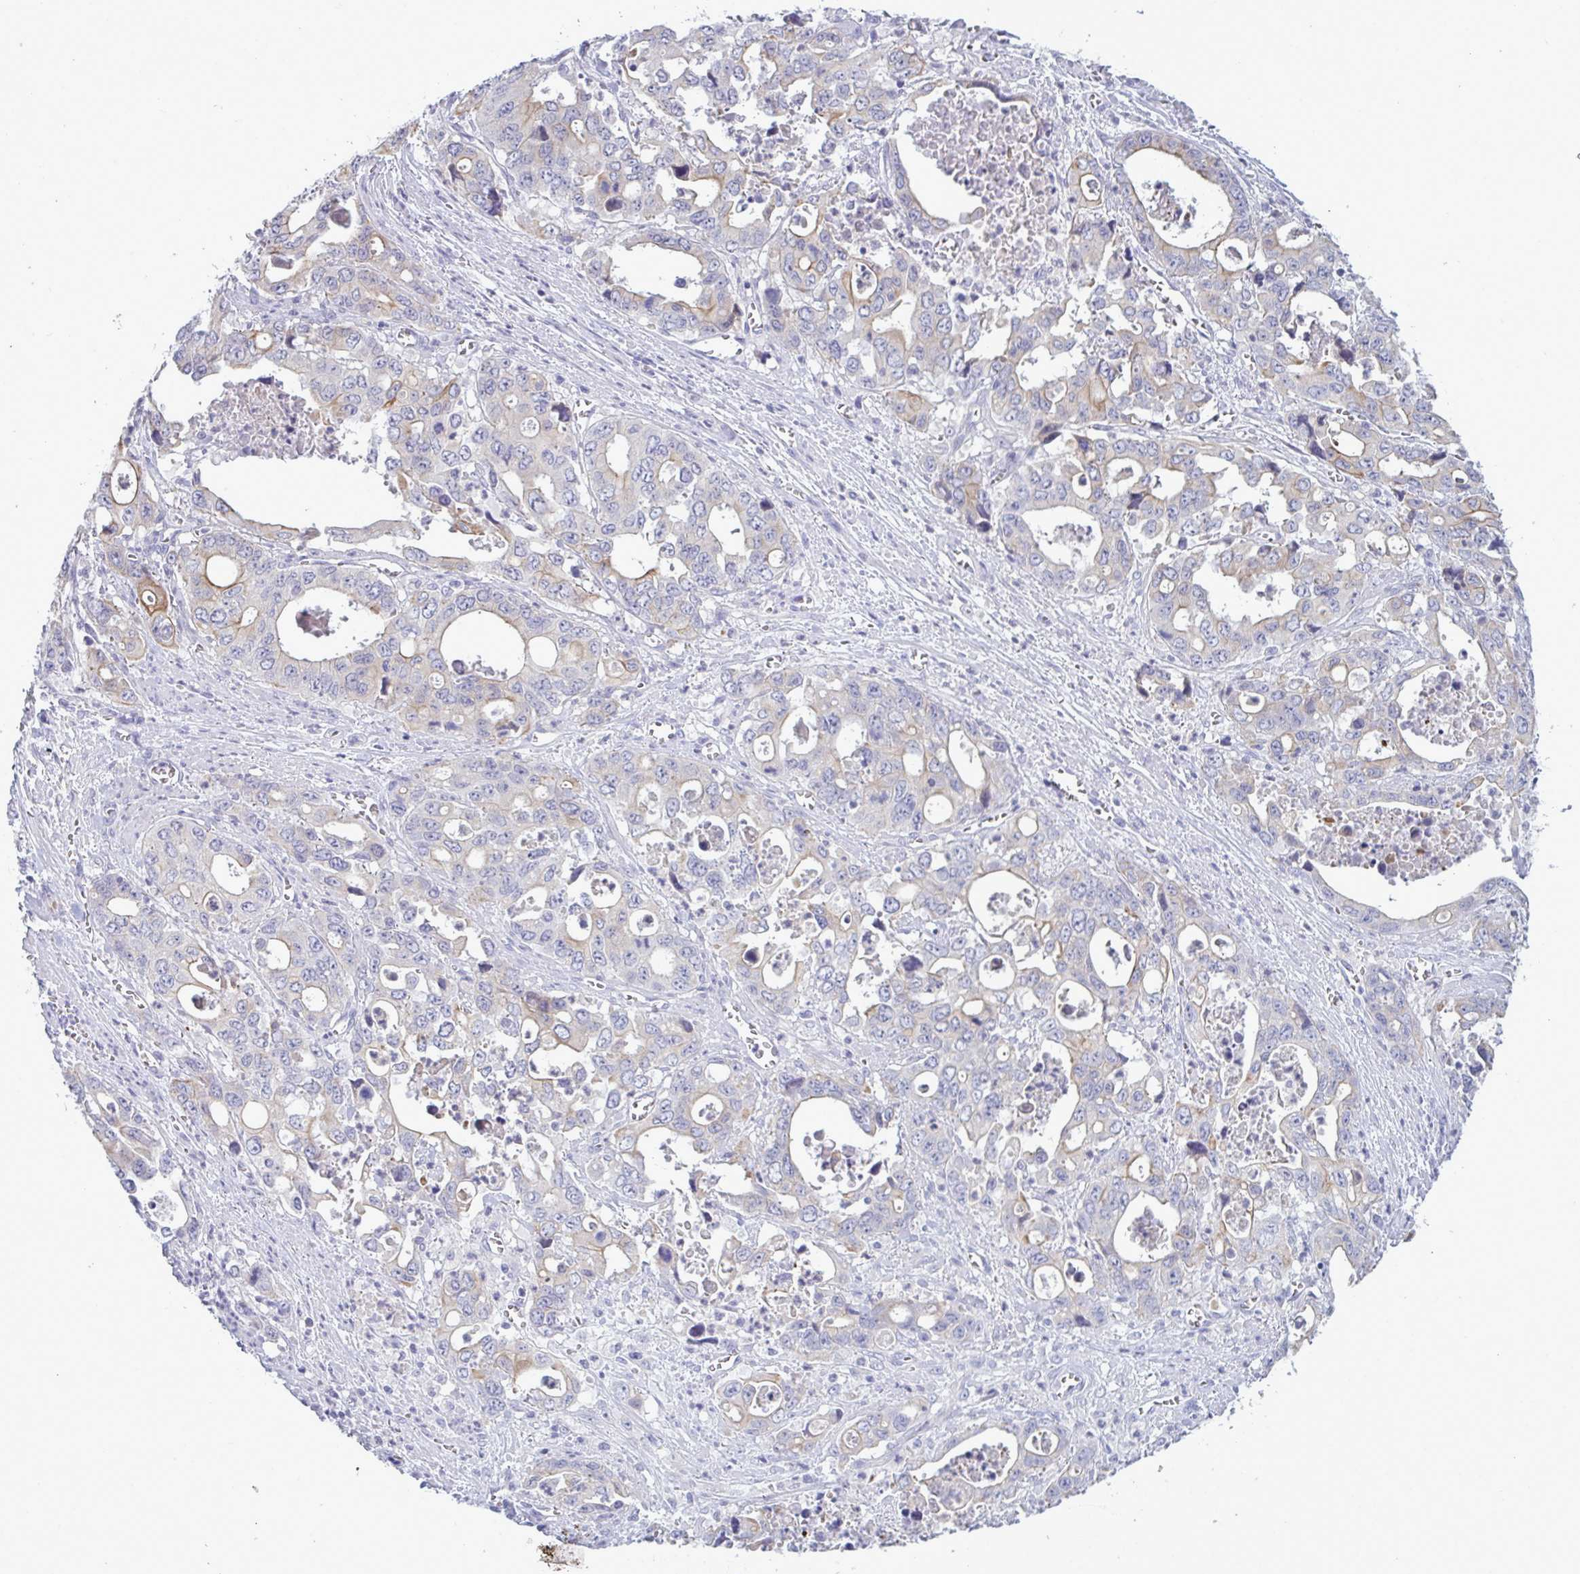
{"staining": {"intensity": "weak", "quantity": "<25%", "location": "cytoplasmic/membranous"}, "tissue": "stomach cancer", "cell_type": "Tumor cells", "image_type": "cancer", "snomed": [{"axis": "morphology", "description": "Adenocarcinoma, NOS"}, {"axis": "topography", "description": "Stomach, upper"}], "caption": "Image shows no protein expression in tumor cells of stomach cancer (adenocarcinoma) tissue.", "gene": "TENT5D", "patient": {"sex": "male", "age": 74}}